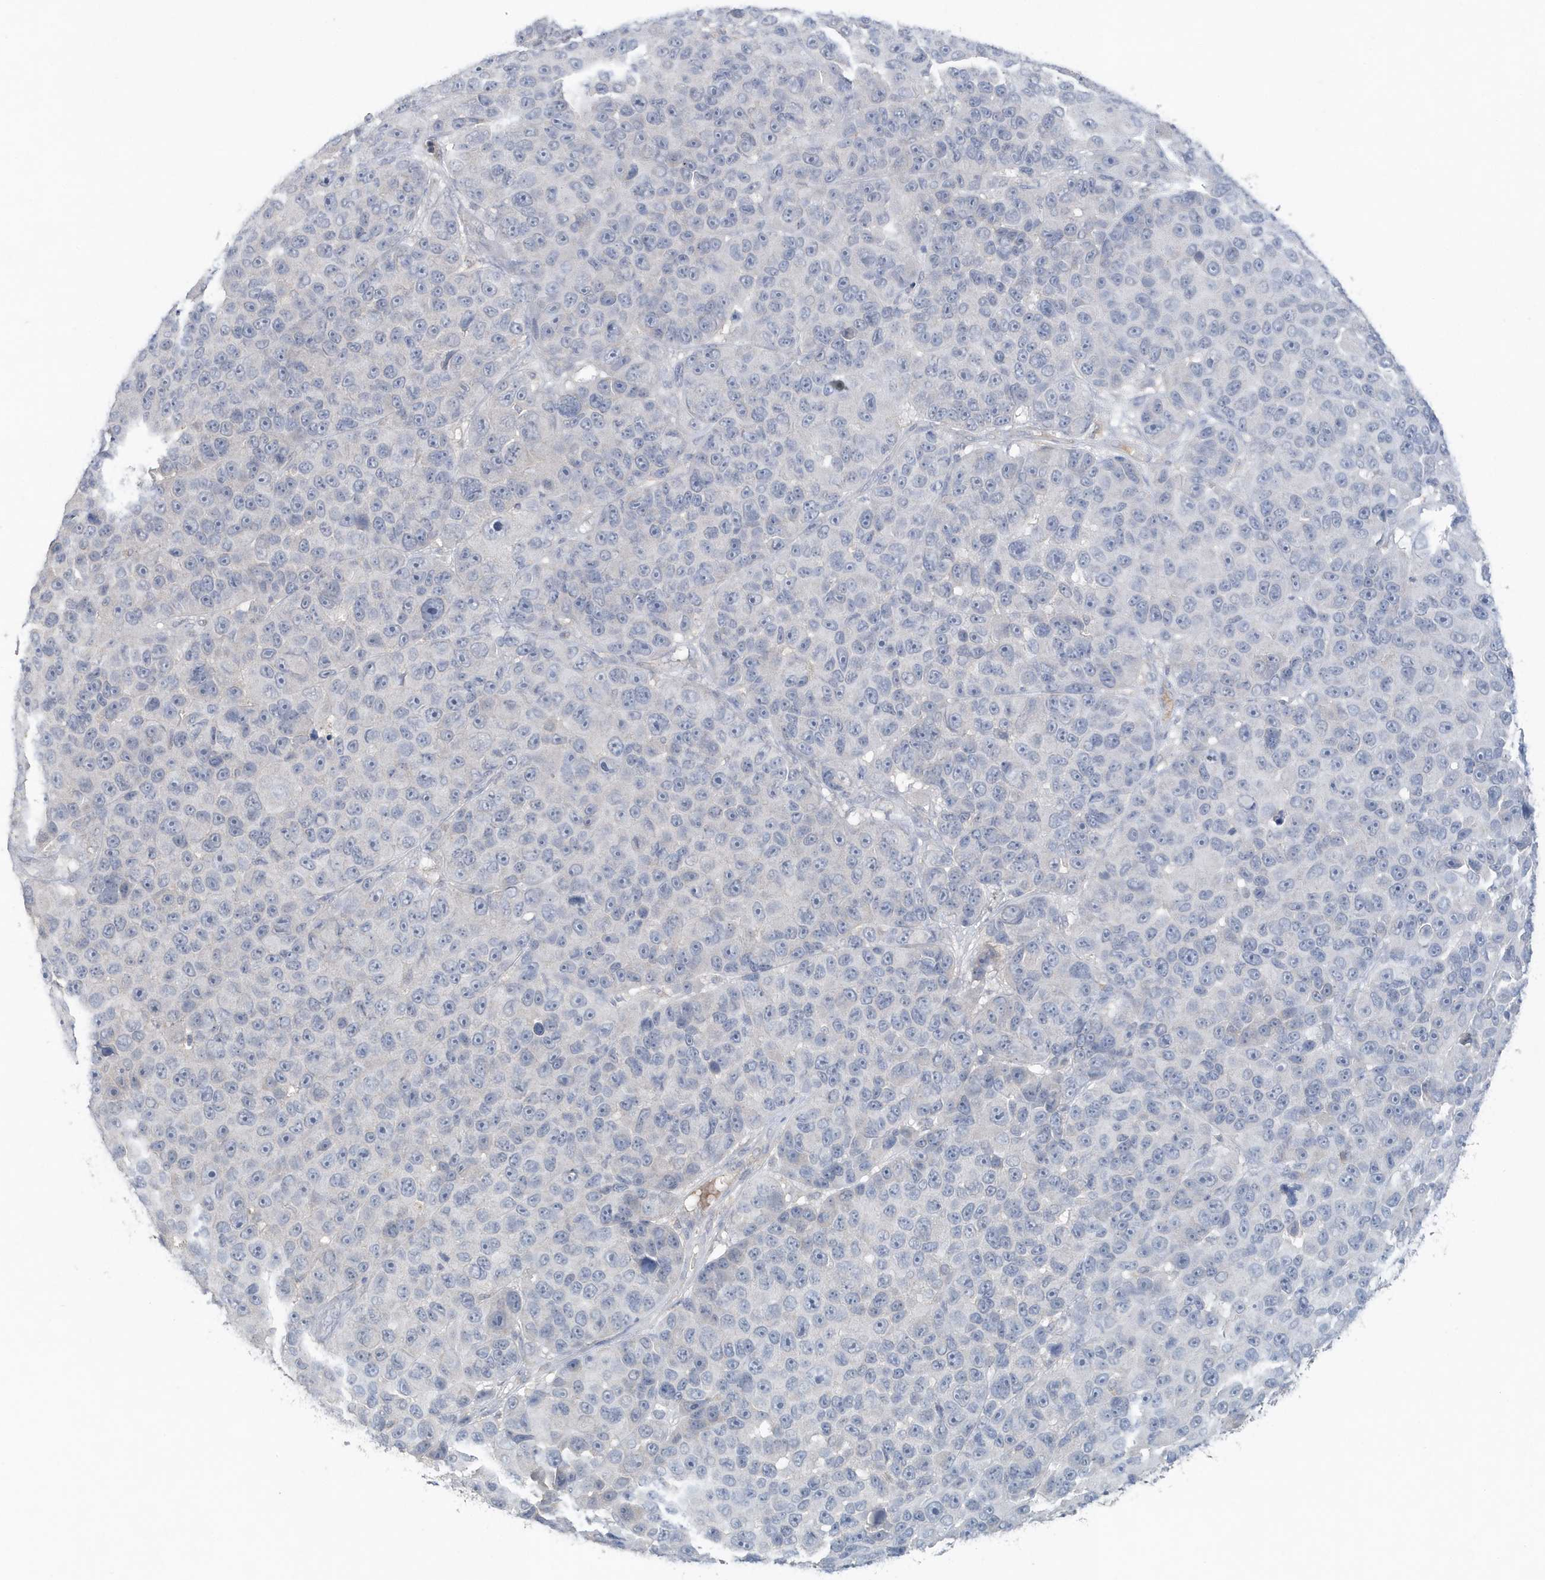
{"staining": {"intensity": "negative", "quantity": "none", "location": "none"}, "tissue": "melanoma", "cell_type": "Tumor cells", "image_type": "cancer", "snomed": [{"axis": "morphology", "description": "Malignant melanoma, NOS"}, {"axis": "topography", "description": "Skin"}], "caption": "Protein analysis of malignant melanoma demonstrates no significant positivity in tumor cells.", "gene": "C1RL", "patient": {"sex": "male", "age": 53}}